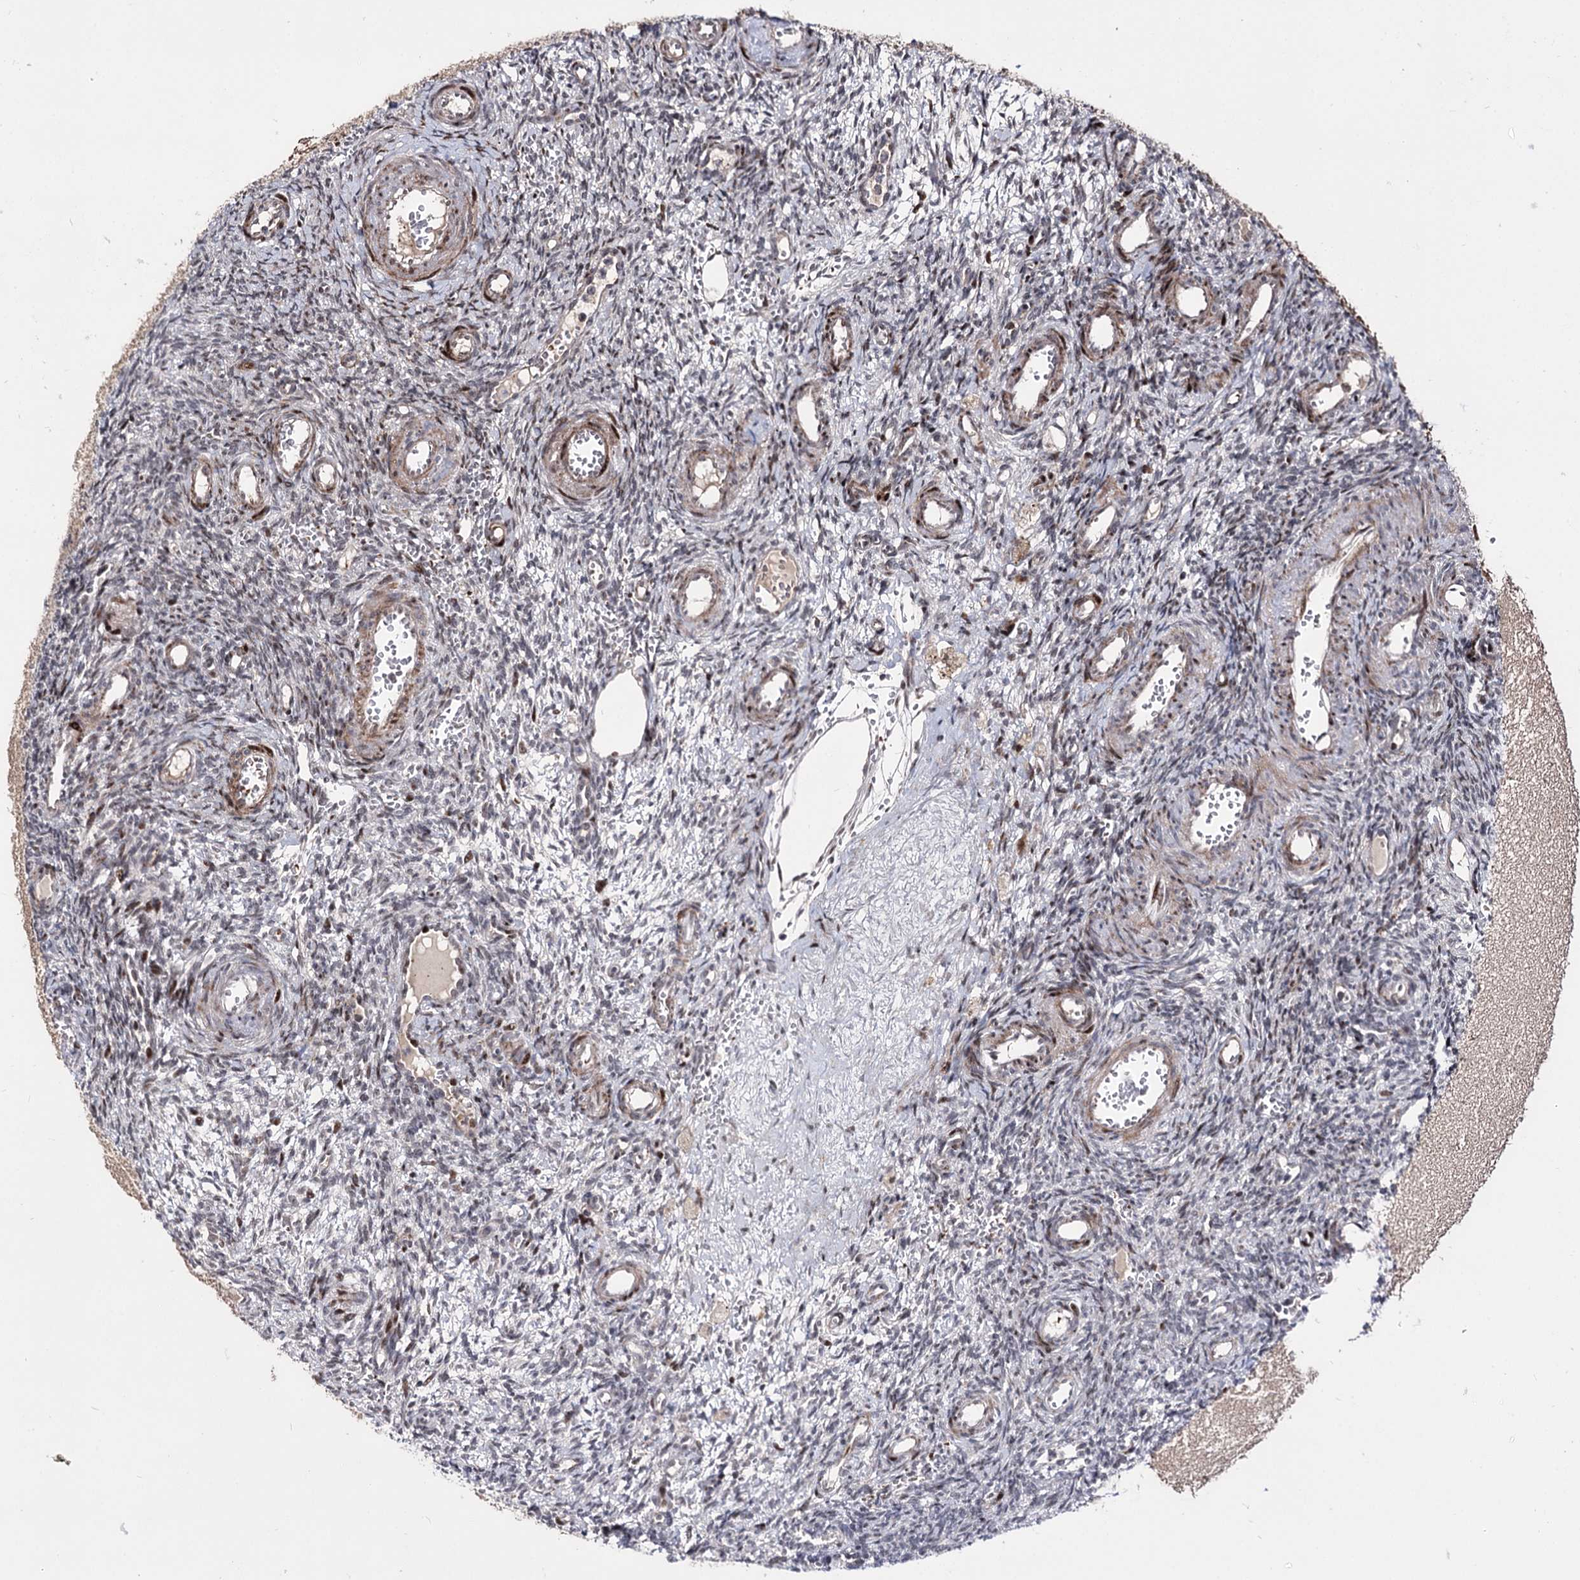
{"staining": {"intensity": "negative", "quantity": "none", "location": "none"}, "tissue": "ovary", "cell_type": "Ovarian stroma cells", "image_type": "normal", "snomed": [{"axis": "morphology", "description": "Normal tissue, NOS"}, {"axis": "topography", "description": "Ovary"}], "caption": "This is an IHC histopathology image of normal ovary. There is no staining in ovarian stroma cells.", "gene": "STOX1", "patient": {"sex": "female", "age": 39}}